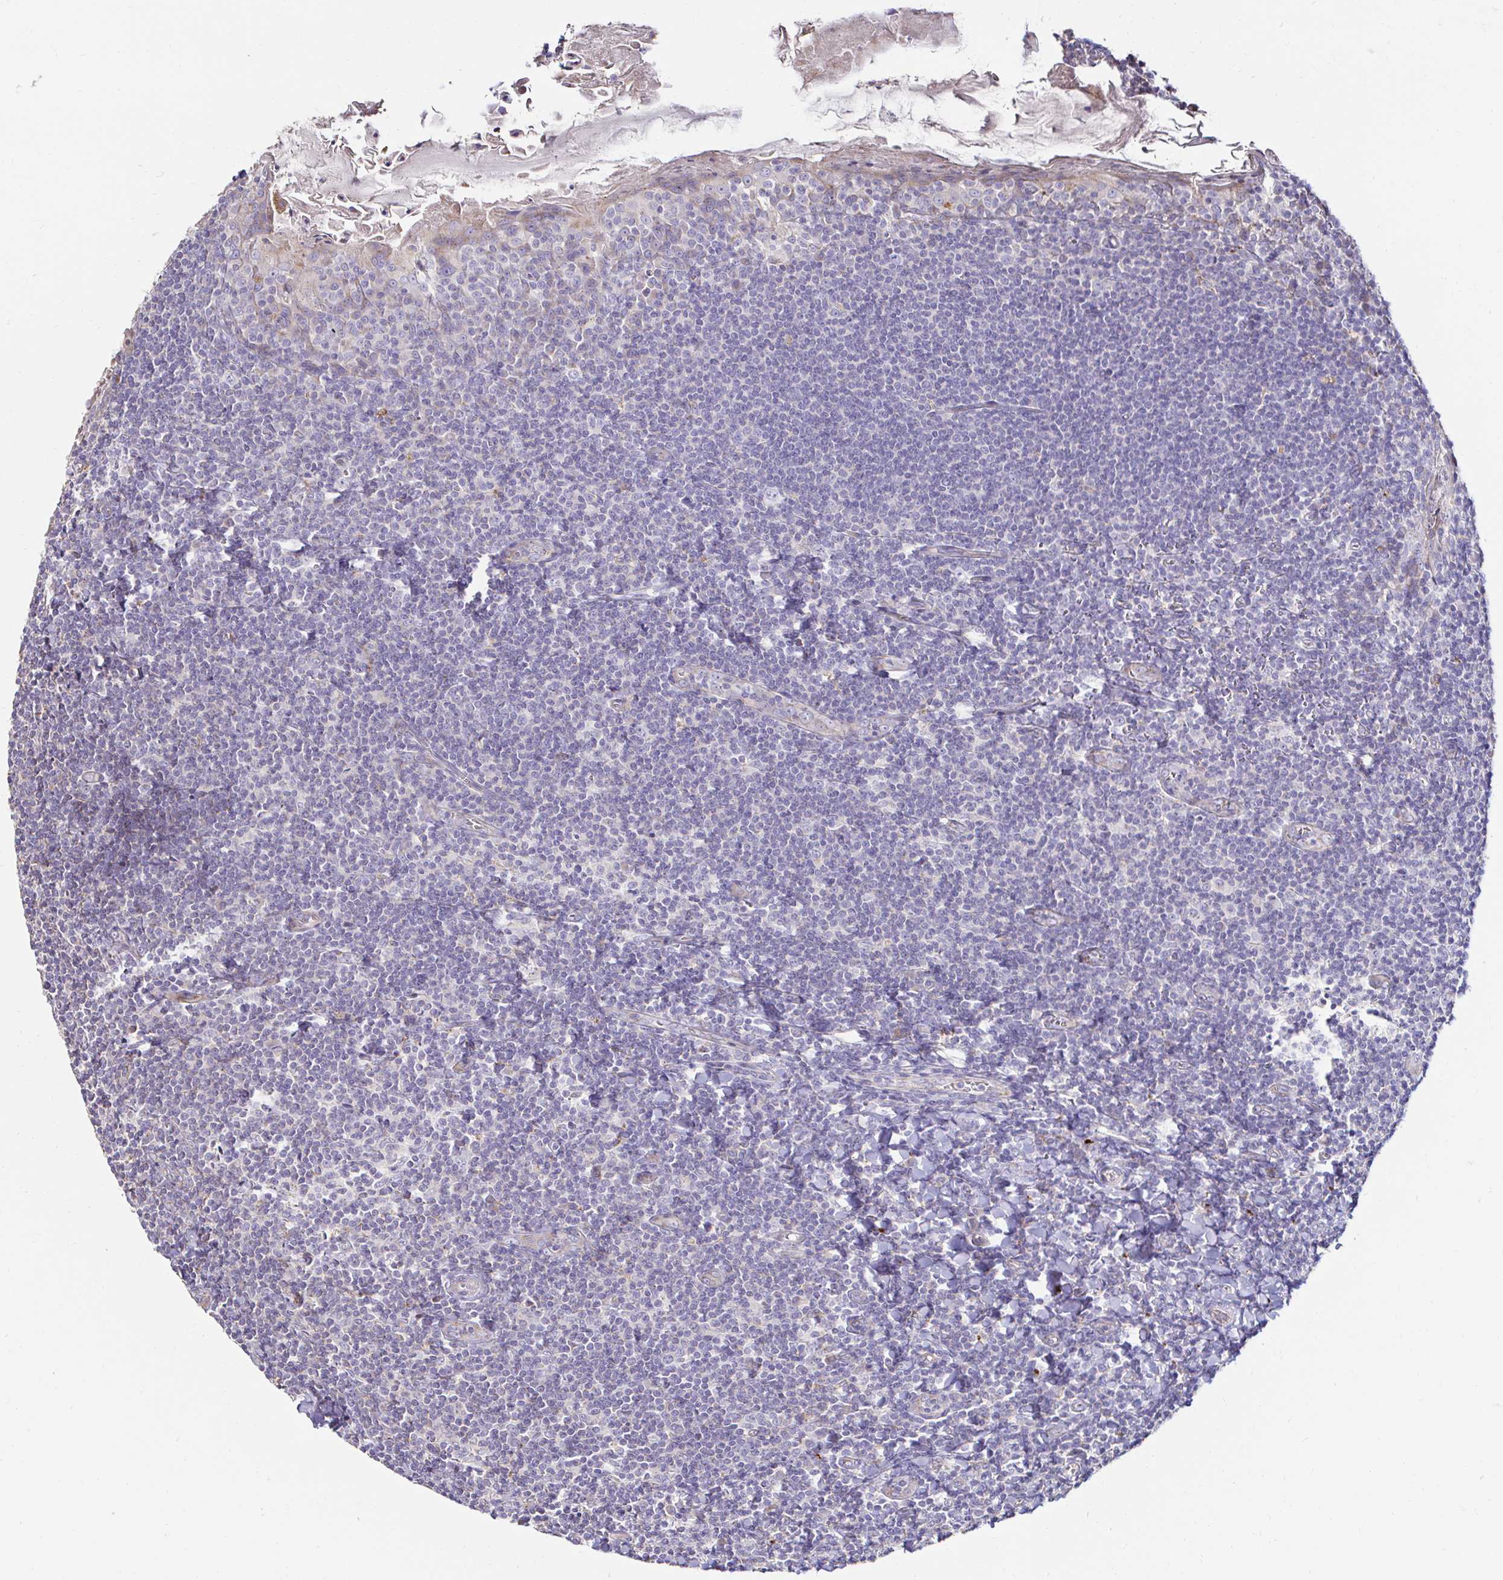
{"staining": {"intensity": "negative", "quantity": "none", "location": "none"}, "tissue": "tonsil", "cell_type": "Germinal center cells", "image_type": "normal", "snomed": [{"axis": "morphology", "description": "Normal tissue, NOS"}, {"axis": "topography", "description": "Tonsil"}], "caption": "Protein analysis of benign tonsil shows no significant positivity in germinal center cells.", "gene": "GALNS", "patient": {"sex": "male", "age": 27}}